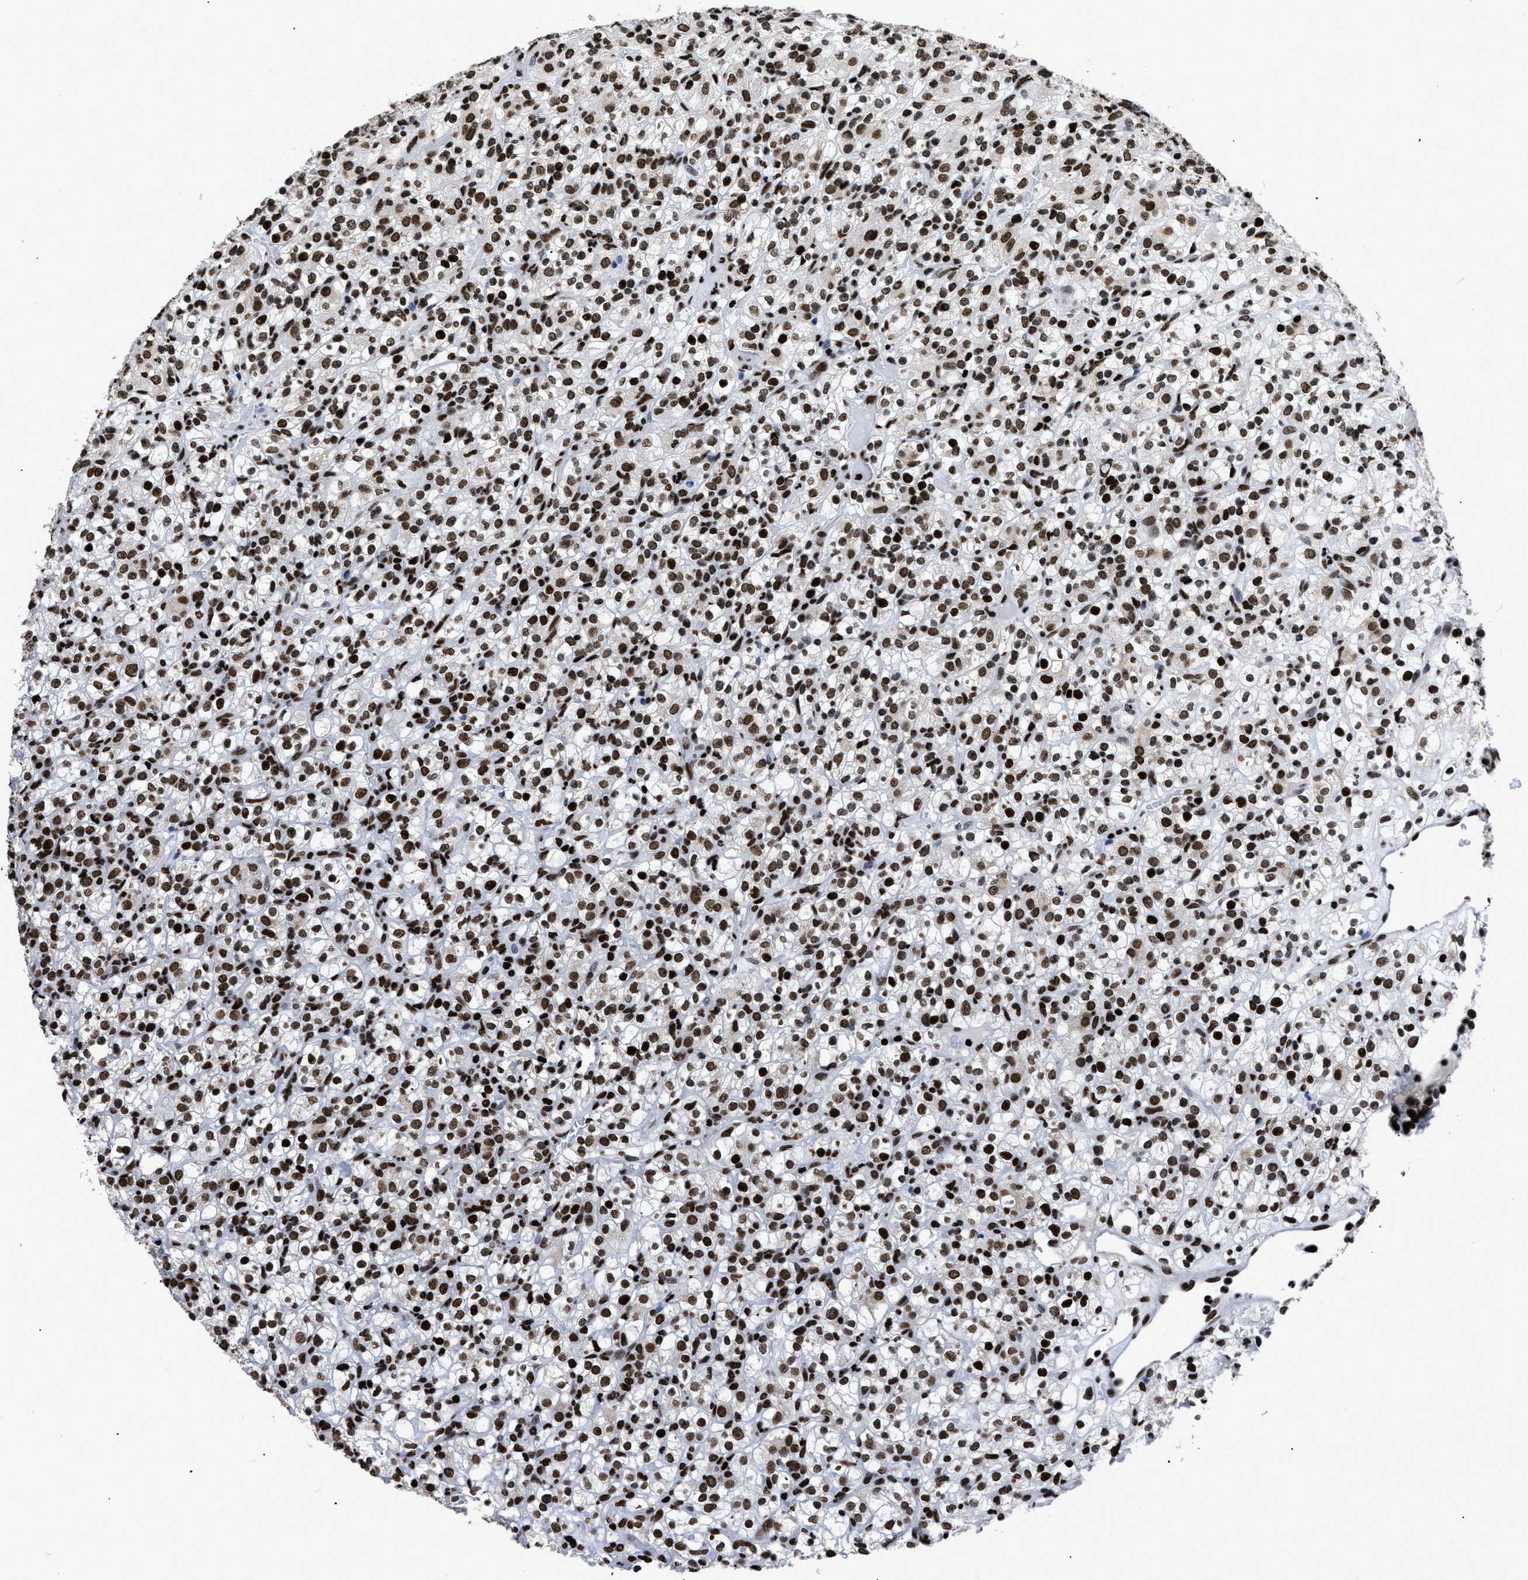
{"staining": {"intensity": "strong", "quantity": ">75%", "location": "nuclear"}, "tissue": "renal cancer", "cell_type": "Tumor cells", "image_type": "cancer", "snomed": [{"axis": "morphology", "description": "Normal tissue, NOS"}, {"axis": "morphology", "description": "Adenocarcinoma, NOS"}, {"axis": "topography", "description": "Kidney"}], "caption": "Adenocarcinoma (renal) was stained to show a protein in brown. There is high levels of strong nuclear expression in about >75% of tumor cells. (DAB (3,3'-diaminobenzidine) IHC, brown staining for protein, blue staining for nuclei).", "gene": "CALHM3", "patient": {"sex": "female", "age": 72}}